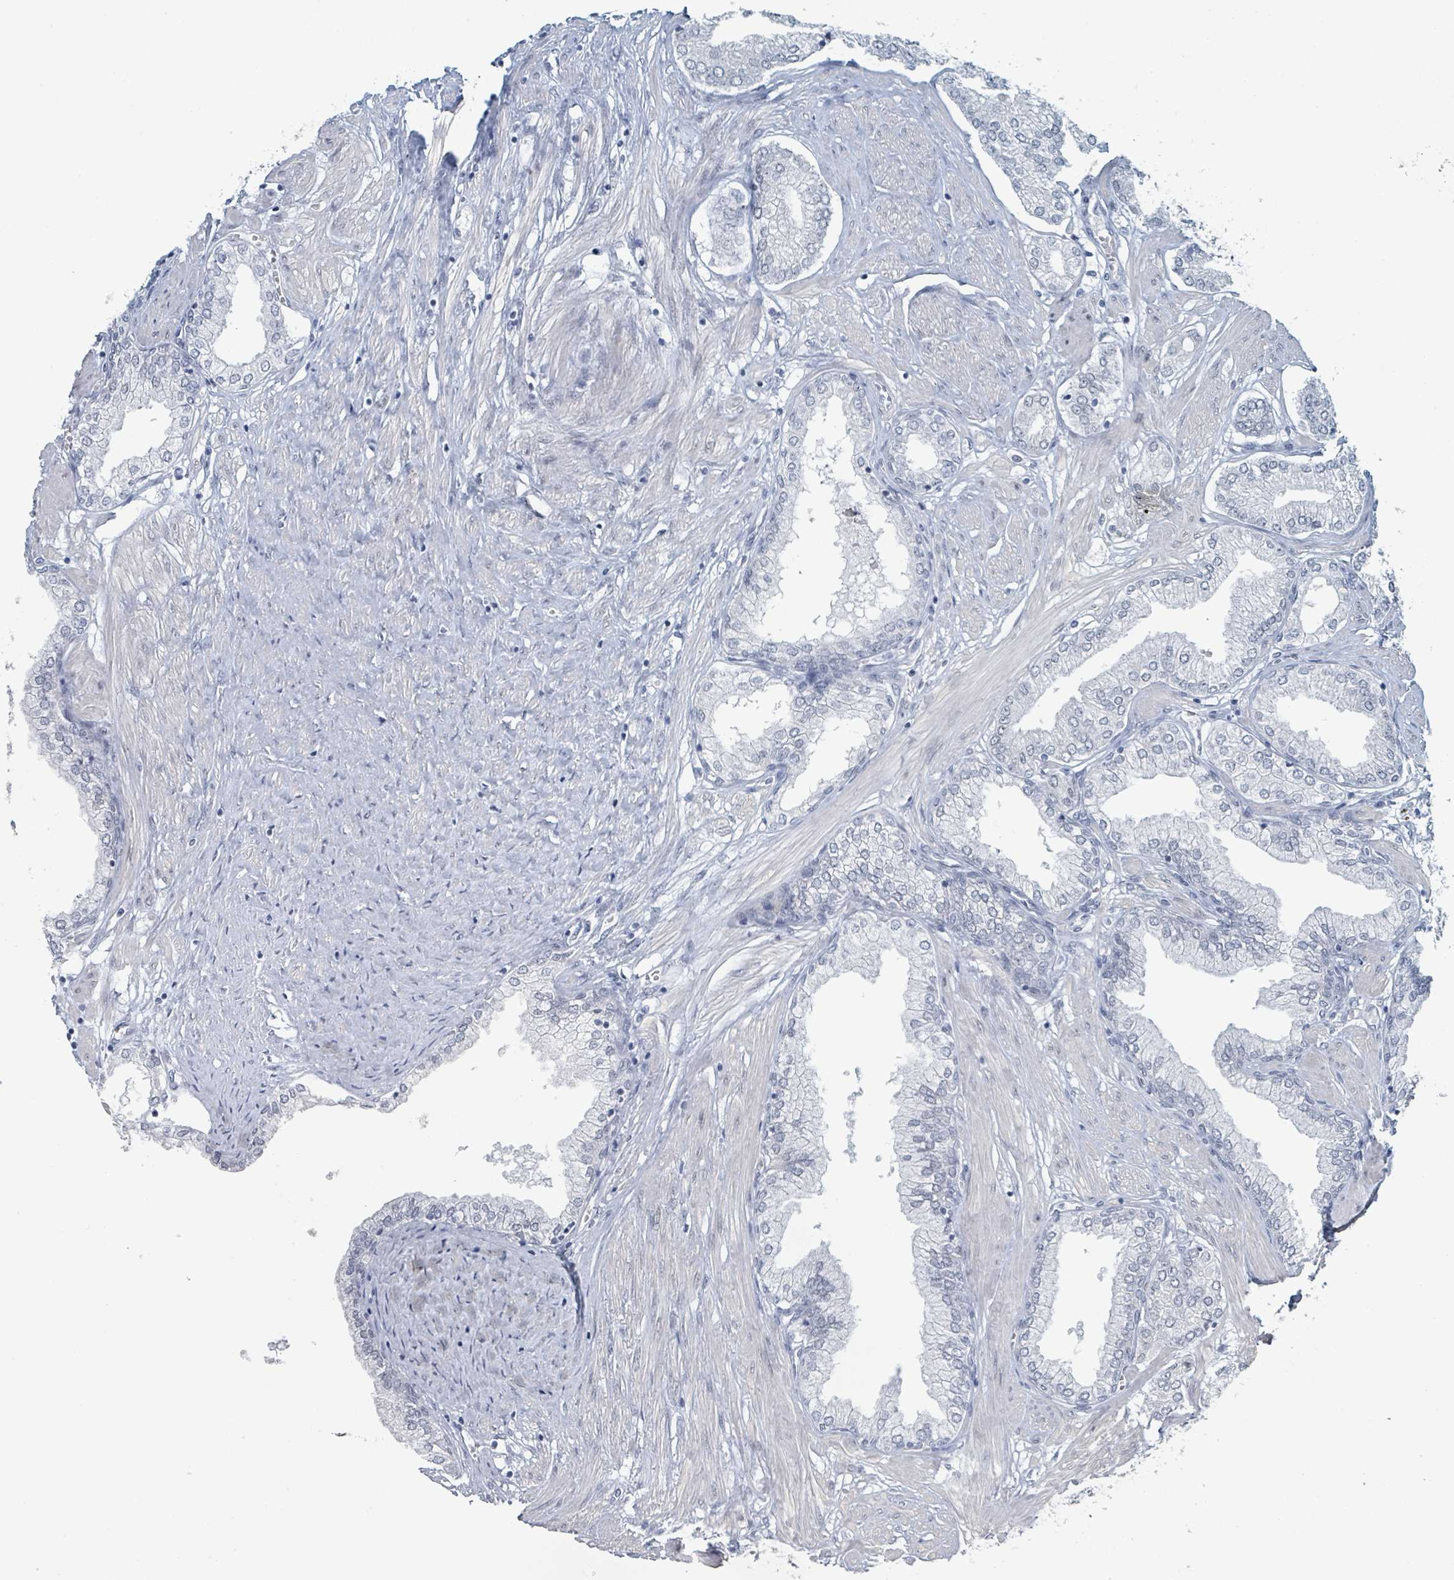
{"staining": {"intensity": "negative", "quantity": "none", "location": "none"}, "tissue": "prostate cancer", "cell_type": "Tumor cells", "image_type": "cancer", "snomed": [{"axis": "morphology", "description": "Adenocarcinoma, High grade"}, {"axis": "topography", "description": "Prostate and seminal vesicle, NOS"}], "caption": "High magnification brightfield microscopy of prostate cancer (high-grade adenocarcinoma) stained with DAB (brown) and counterstained with hematoxylin (blue): tumor cells show no significant staining.", "gene": "EHMT2", "patient": {"sex": "male", "age": 64}}